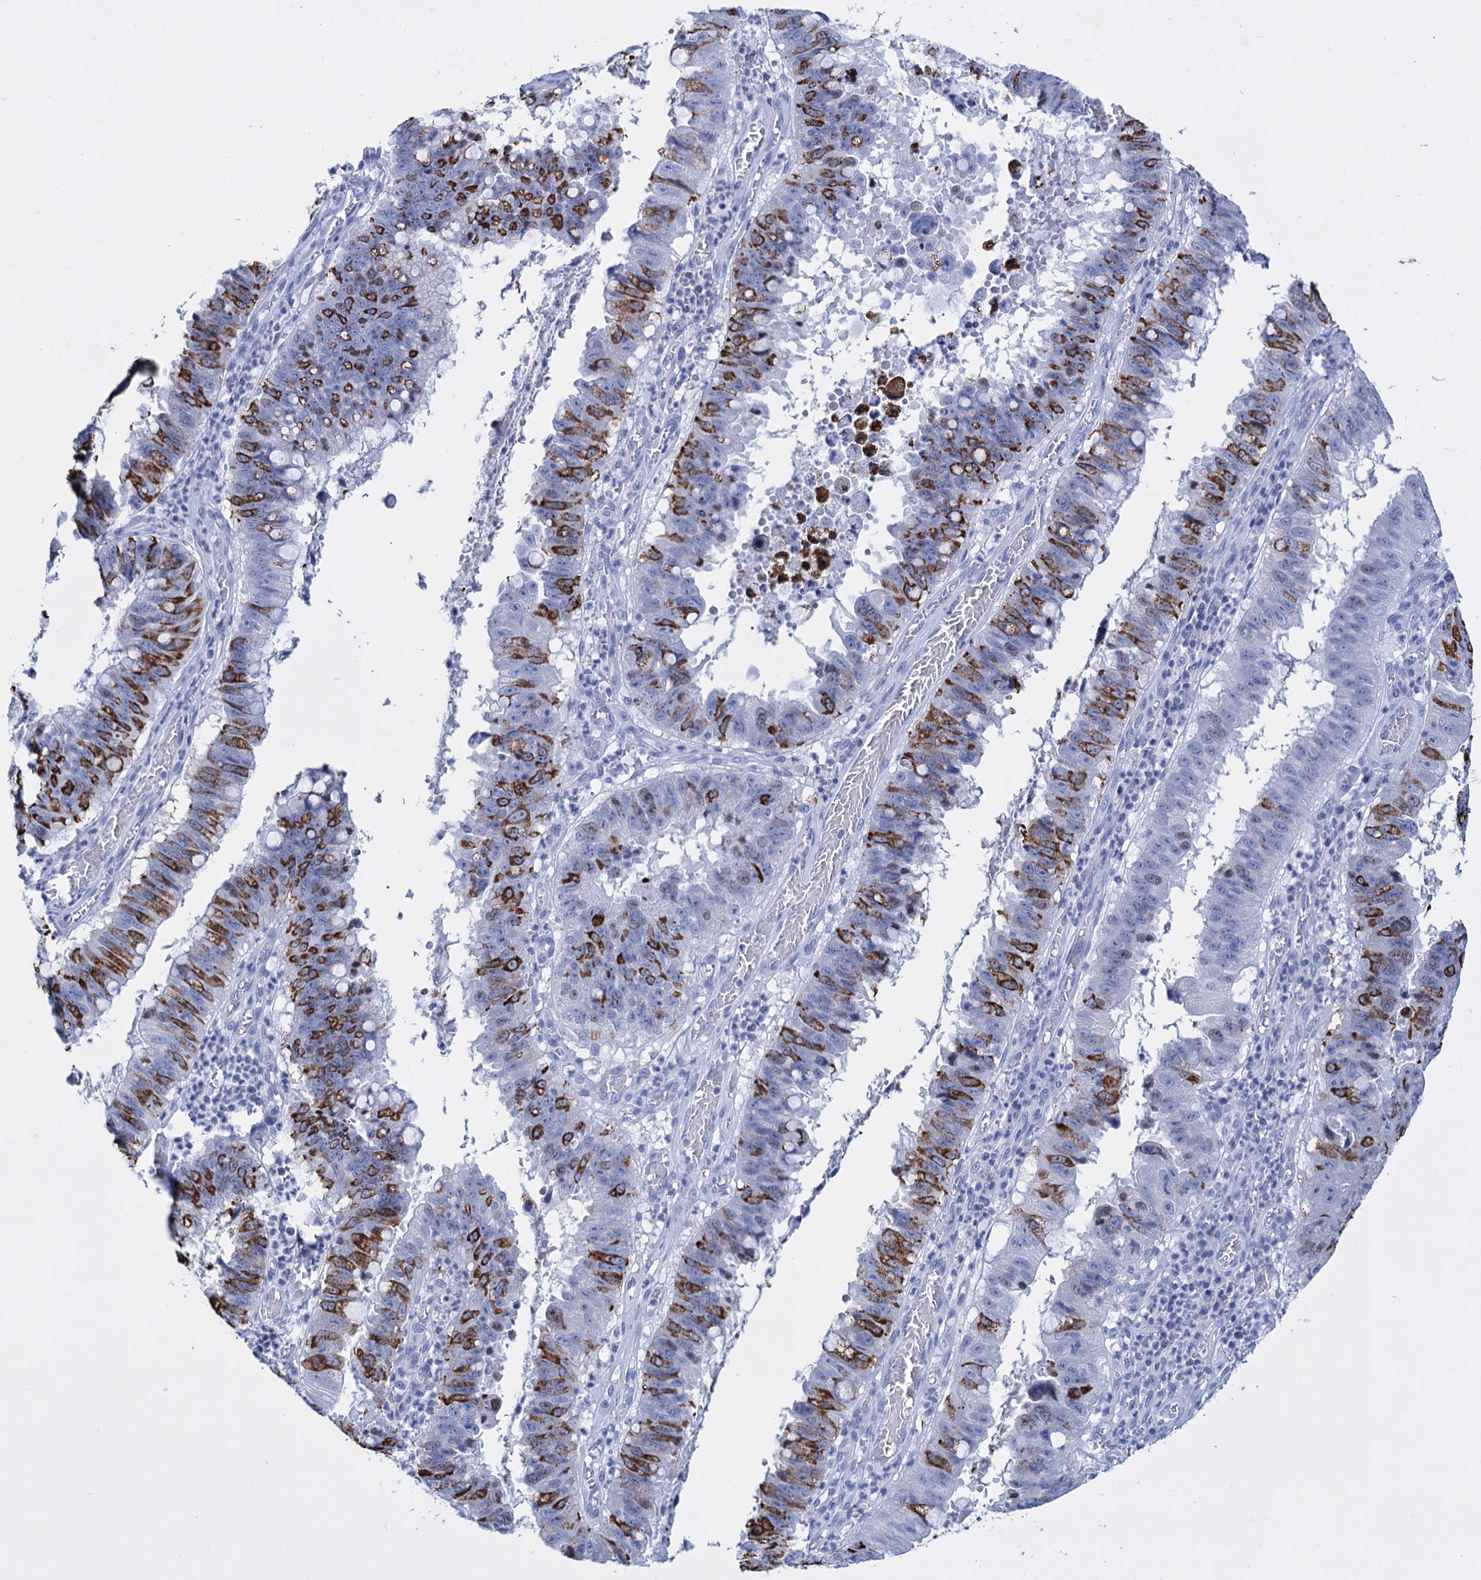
{"staining": {"intensity": "strong", "quantity": "25%-75%", "location": "cytoplasmic/membranous"}, "tissue": "stomach cancer", "cell_type": "Tumor cells", "image_type": "cancer", "snomed": [{"axis": "morphology", "description": "Adenocarcinoma, NOS"}, {"axis": "topography", "description": "Stomach"}], "caption": "Immunohistochemistry (IHC) micrograph of neoplastic tissue: stomach cancer stained using immunohistochemistry reveals high levels of strong protein expression localized specifically in the cytoplasmic/membranous of tumor cells, appearing as a cytoplasmic/membranous brown color.", "gene": "FBXW12", "patient": {"sex": "male", "age": 59}}